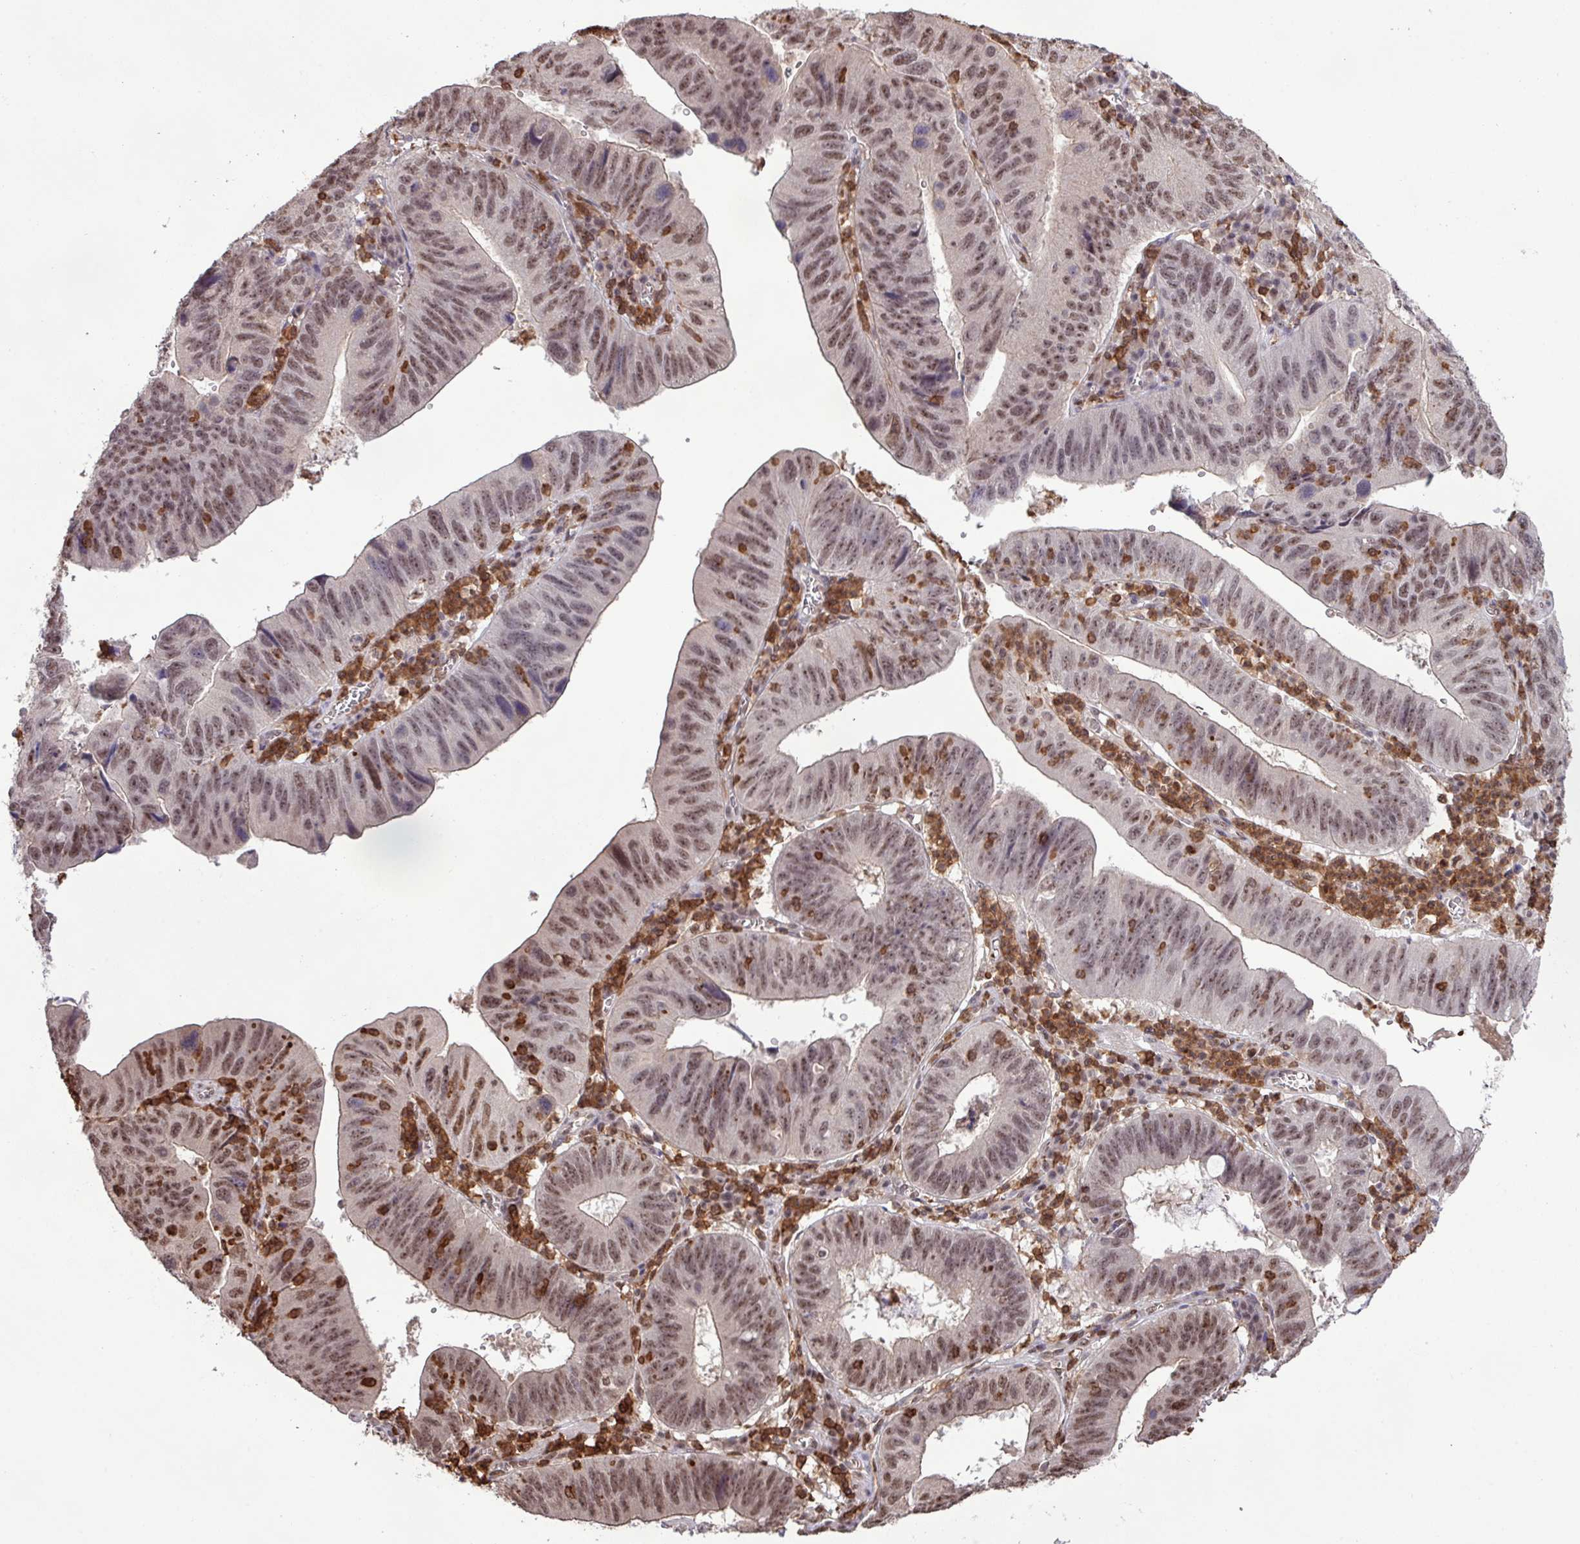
{"staining": {"intensity": "moderate", "quantity": ">75%", "location": "nuclear"}, "tissue": "stomach cancer", "cell_type": "Tumor cells", "image_type": "cancer", "snomed": [{"axis": "morphology", "description": "Adenocarcinoma, NOS"}, {"axis": "topography", "description": "Stomach"}], "caption": "Stomach adenocarcinoma stained for a protein (brown) reveals moderate nuclear positive positivity in approximately >75% of tumor cells.", "gene": "GON7", "patient": {"sex": "male", "age": 59}}